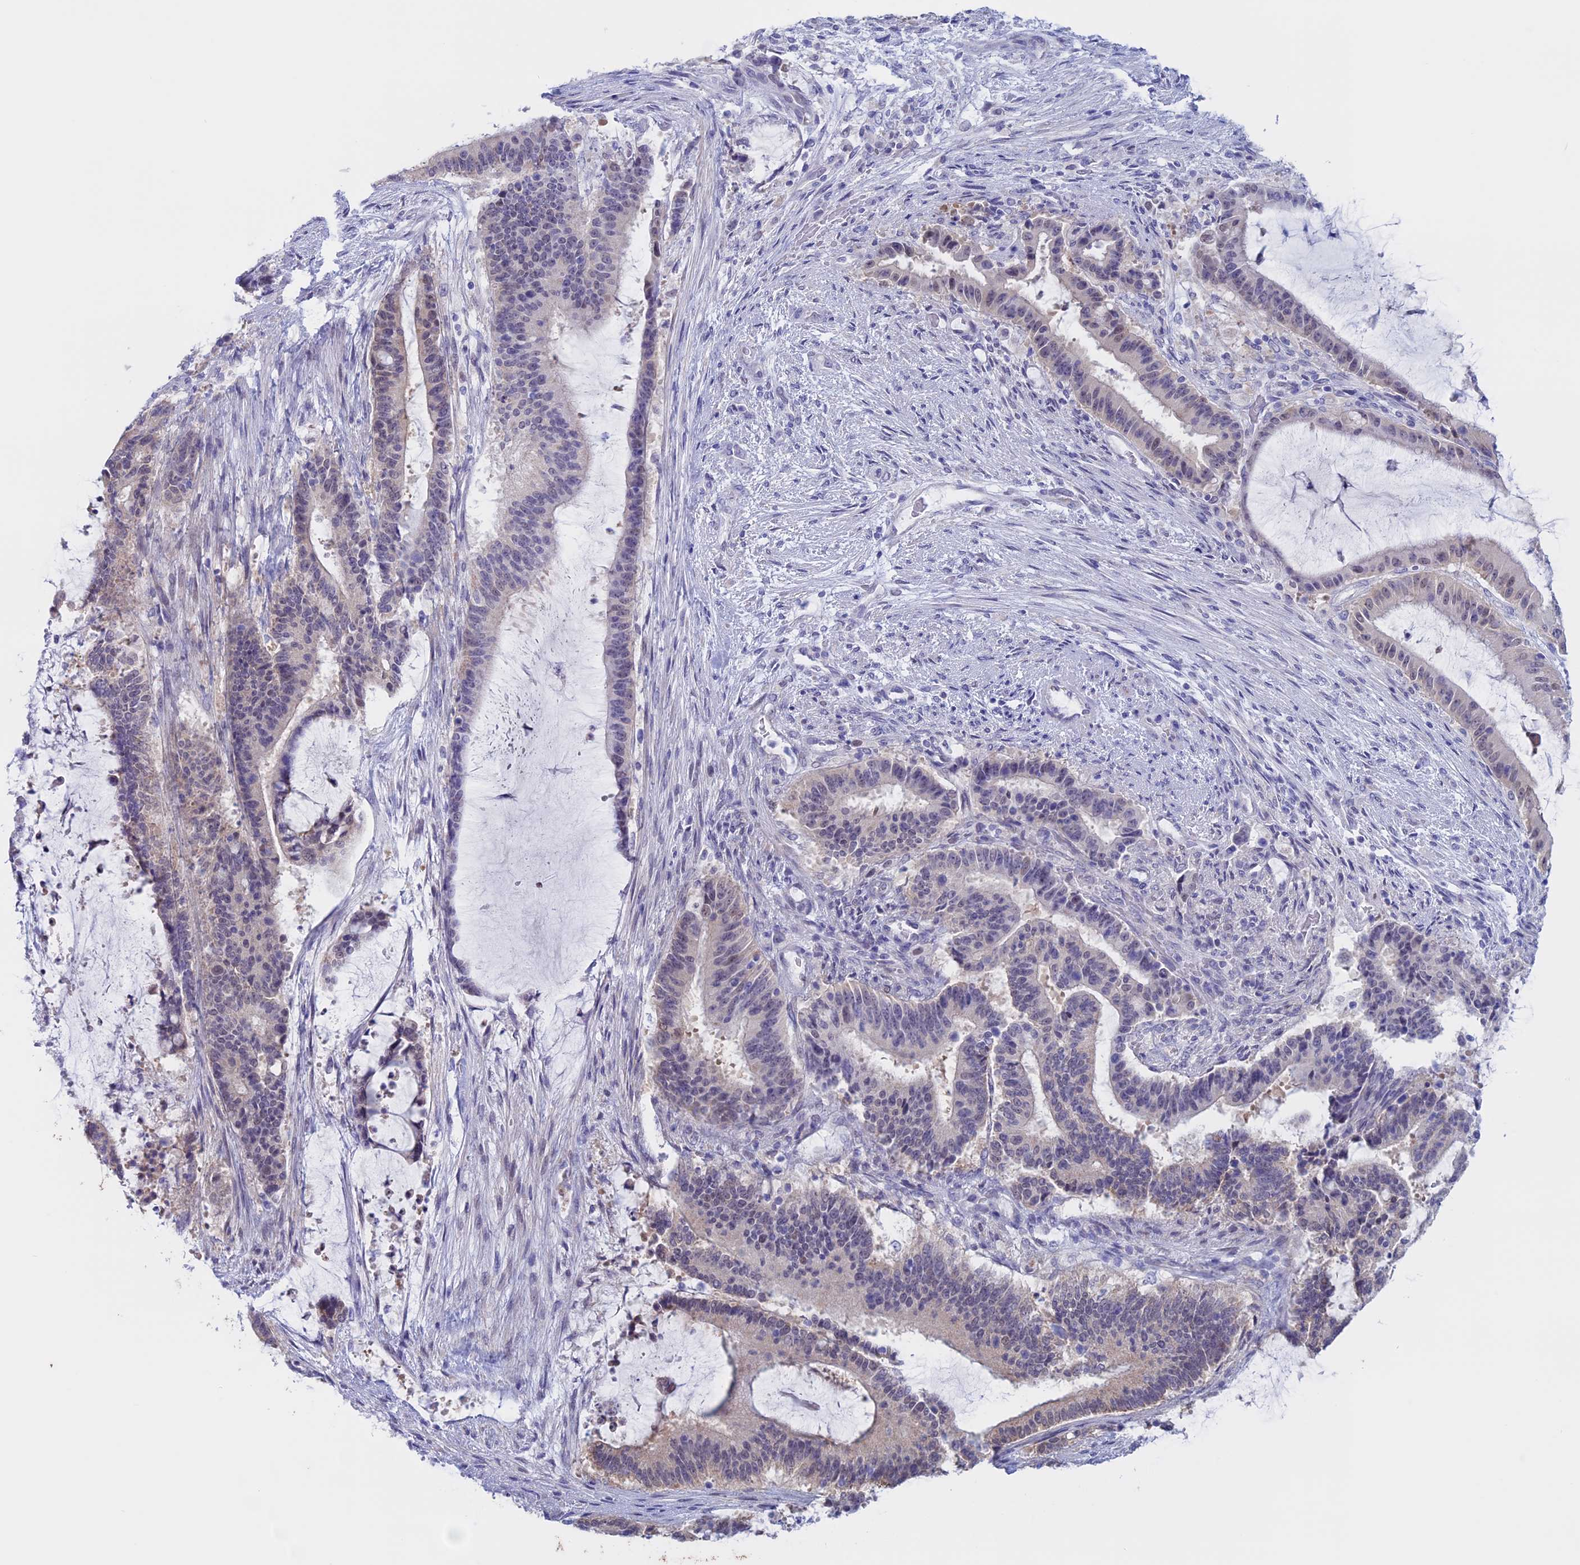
{"staining": {"intensity": "weak", "quantity": "<25%", "location": "nuclear"}, "tissue": "liver cancer", "cell_type": "Tumor cells", "image_type": "cancer", "snomed": [{"axis": "morphology", "description": "Normal tissue, NOS"}, {"axis": "morphology", "description": "Cholangiocarcinoma"}, {"axis": "topography", "description": "Liver"}, {"axis": "topography", "description": "Peripheral nerve tissue"}], "caption": "Immunohistochemical staining of cholangiocarcinoma (liver) demonstrates no significant positivity in tumor cells. (Immunohistochemistry (ihc), brightfield microscopy, high magnification).", "gene": "LHFPL2", "patient": {"sex": "female", "age": 73}}